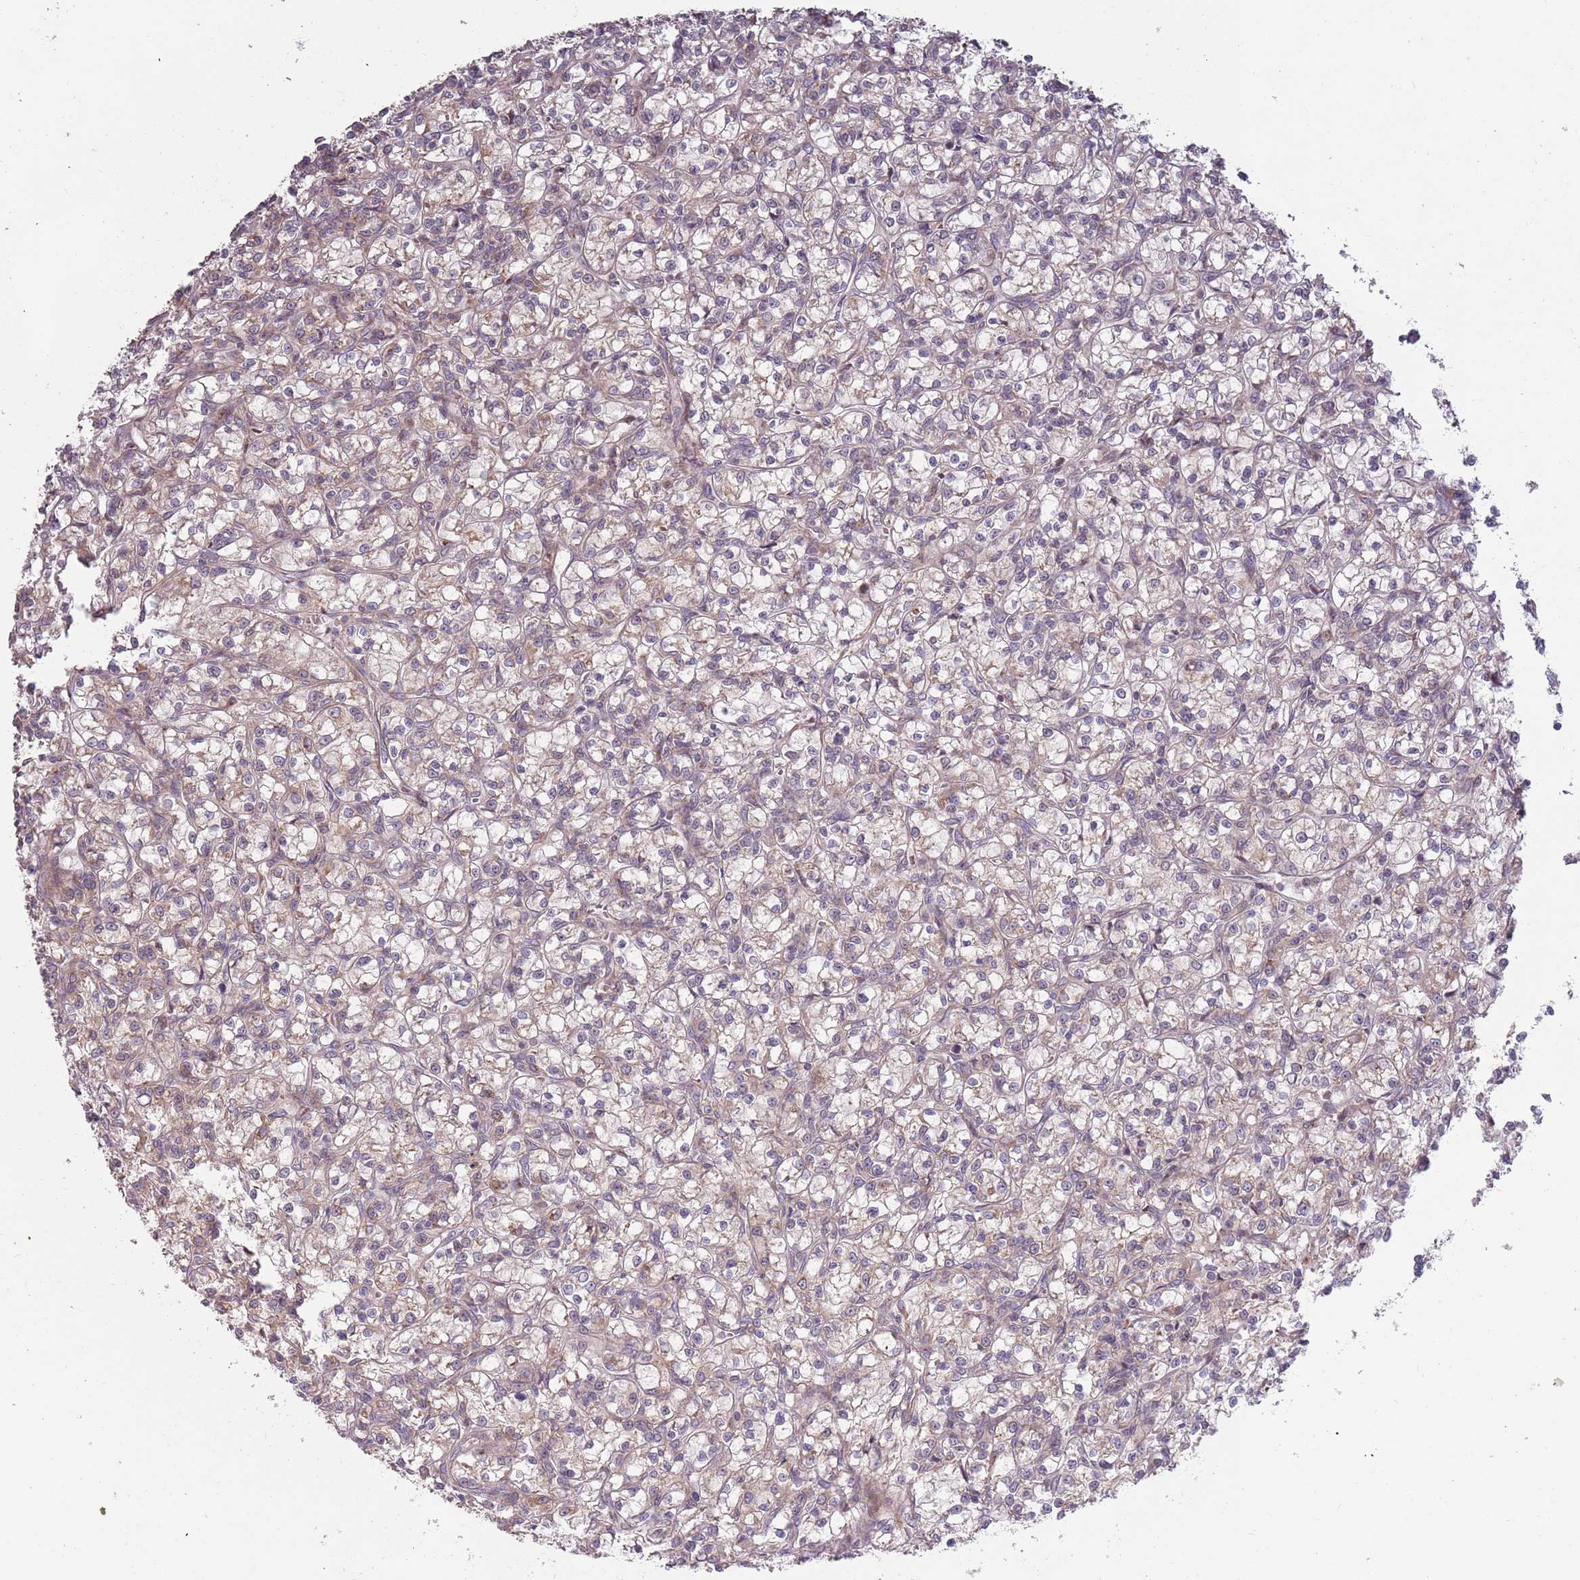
{"staining": {"intensity": "weak", "quantity": "<25%", "location": "cytoplasmic/membranous"}, "tissue": "renal cancer", "cell_type": "Tumor cells", "image_type": "cancer", "snomed": [{"axis": "morphology", "description": "Adenocarcinoma, NOS"}, {"axis": "topography", "description": "Kidney"}], "caption": "IHC image of renal adenocarcinoma stained for a protein (brown), which exhibits no expression in tumor cells. (DAB (3,3'-diaminobenzidine) IHC, high magnification).", "gene": "PLD6", "patient": {"sex": "female", "age": 59}}